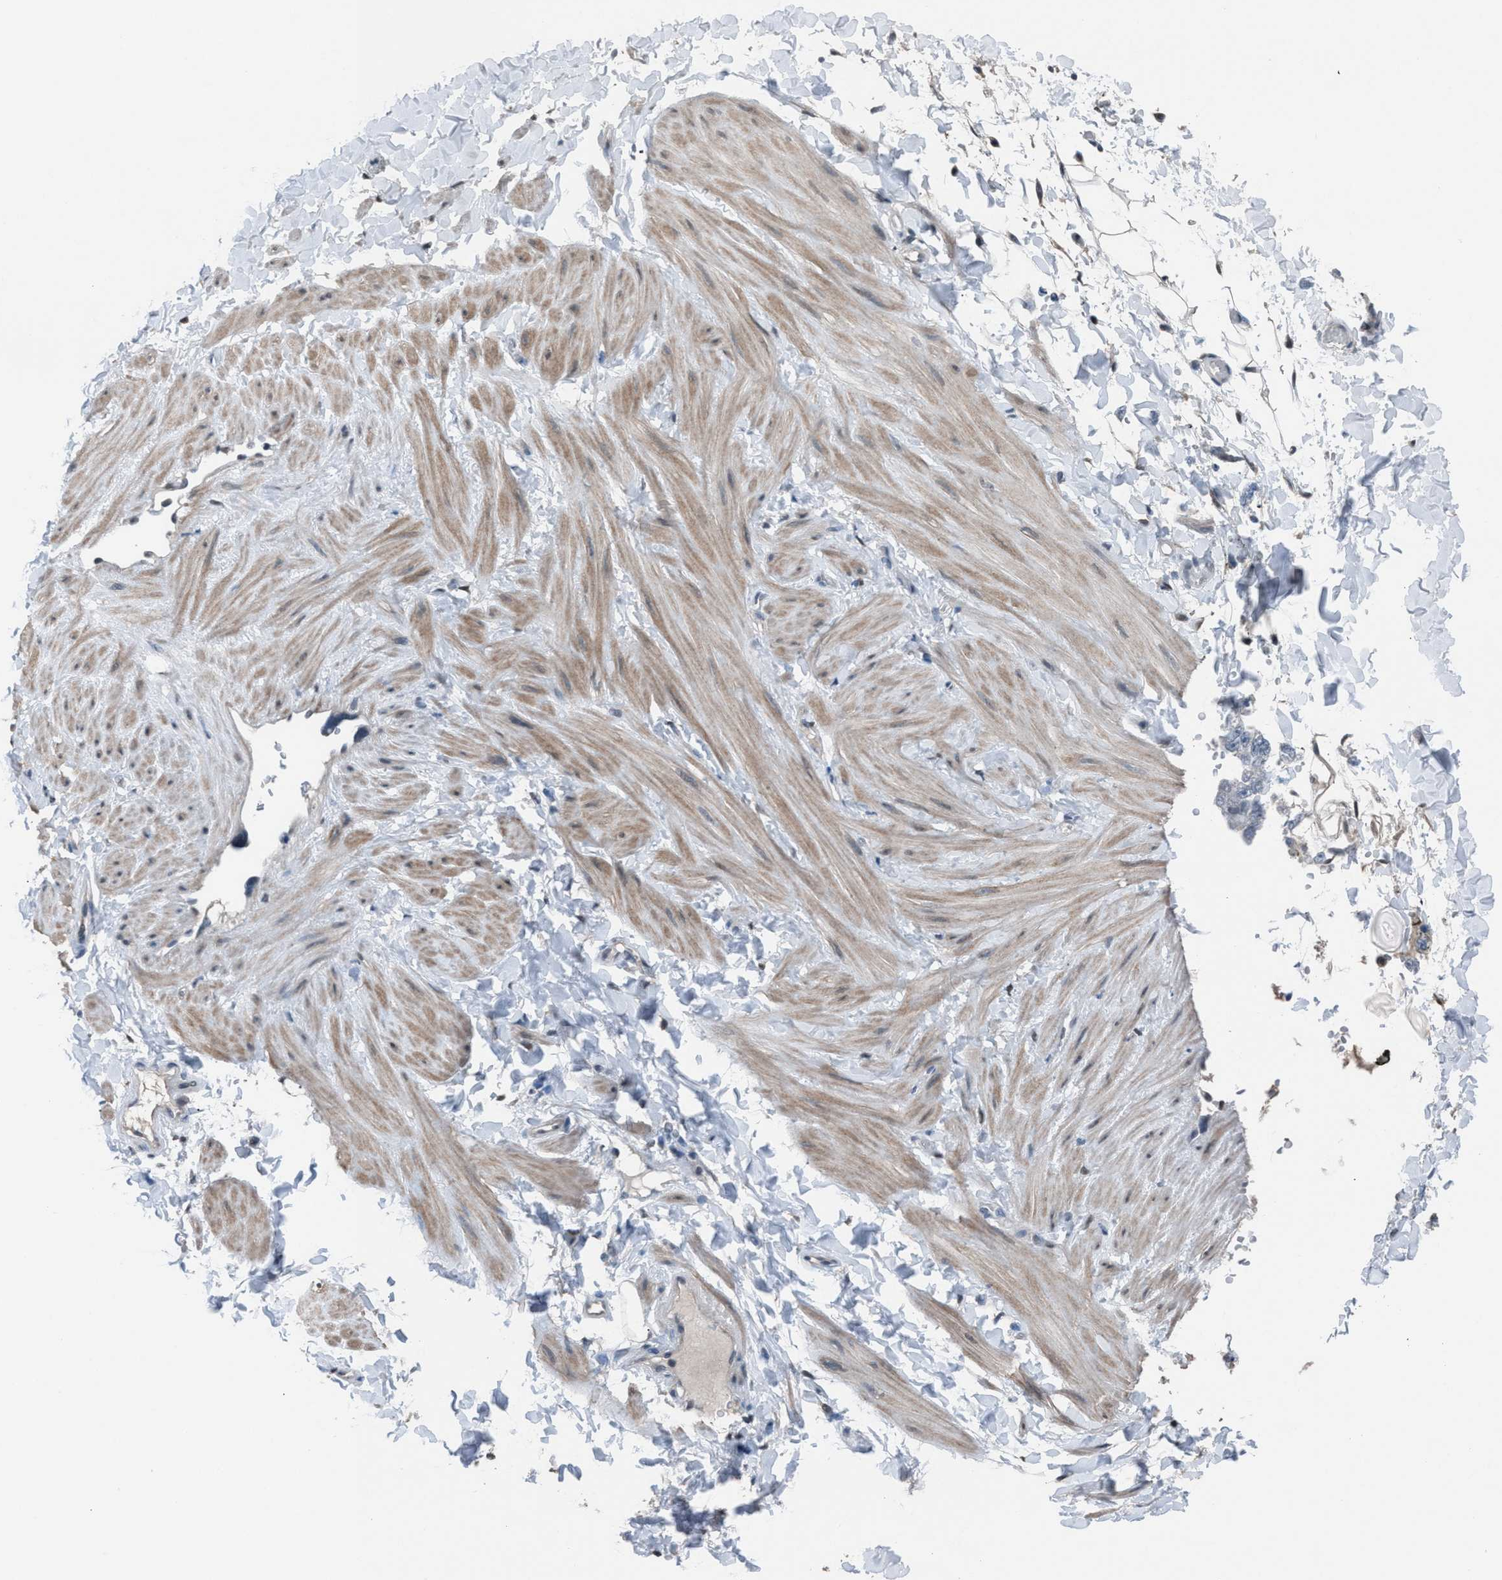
{"staining": {"intensity": "weak", "quantity": ">75%", "location": "cytoplasmic/membranous,nuclear"}, "tissue": "adipose tissue", "cell_type": "Adipocytes", "image_type": "normal", "snomed": [{"axis": "morphology", "description": "Normal tissue, NOS"}, {"axis": "topography", "description": "Adipose tissue"}, {"axis": "topography", "description": "Vascular tissue"}, {"axis": "topography", "description": "Peripheral nerve tissue"}], "caption": "Adipocytes exhibit weak cytoplasmic/membranous,nuclear positivity in approximately >75% of cells in benign adipose tissue. The protein of interest is stained brown, and the nuclei are stained in blue (DAB (3,3'-diaminobenzidine) IHC with brightfield microscopy, high magnification).", "gene": "ZNF276", "patient": {"sex": "male", "age": 25}}